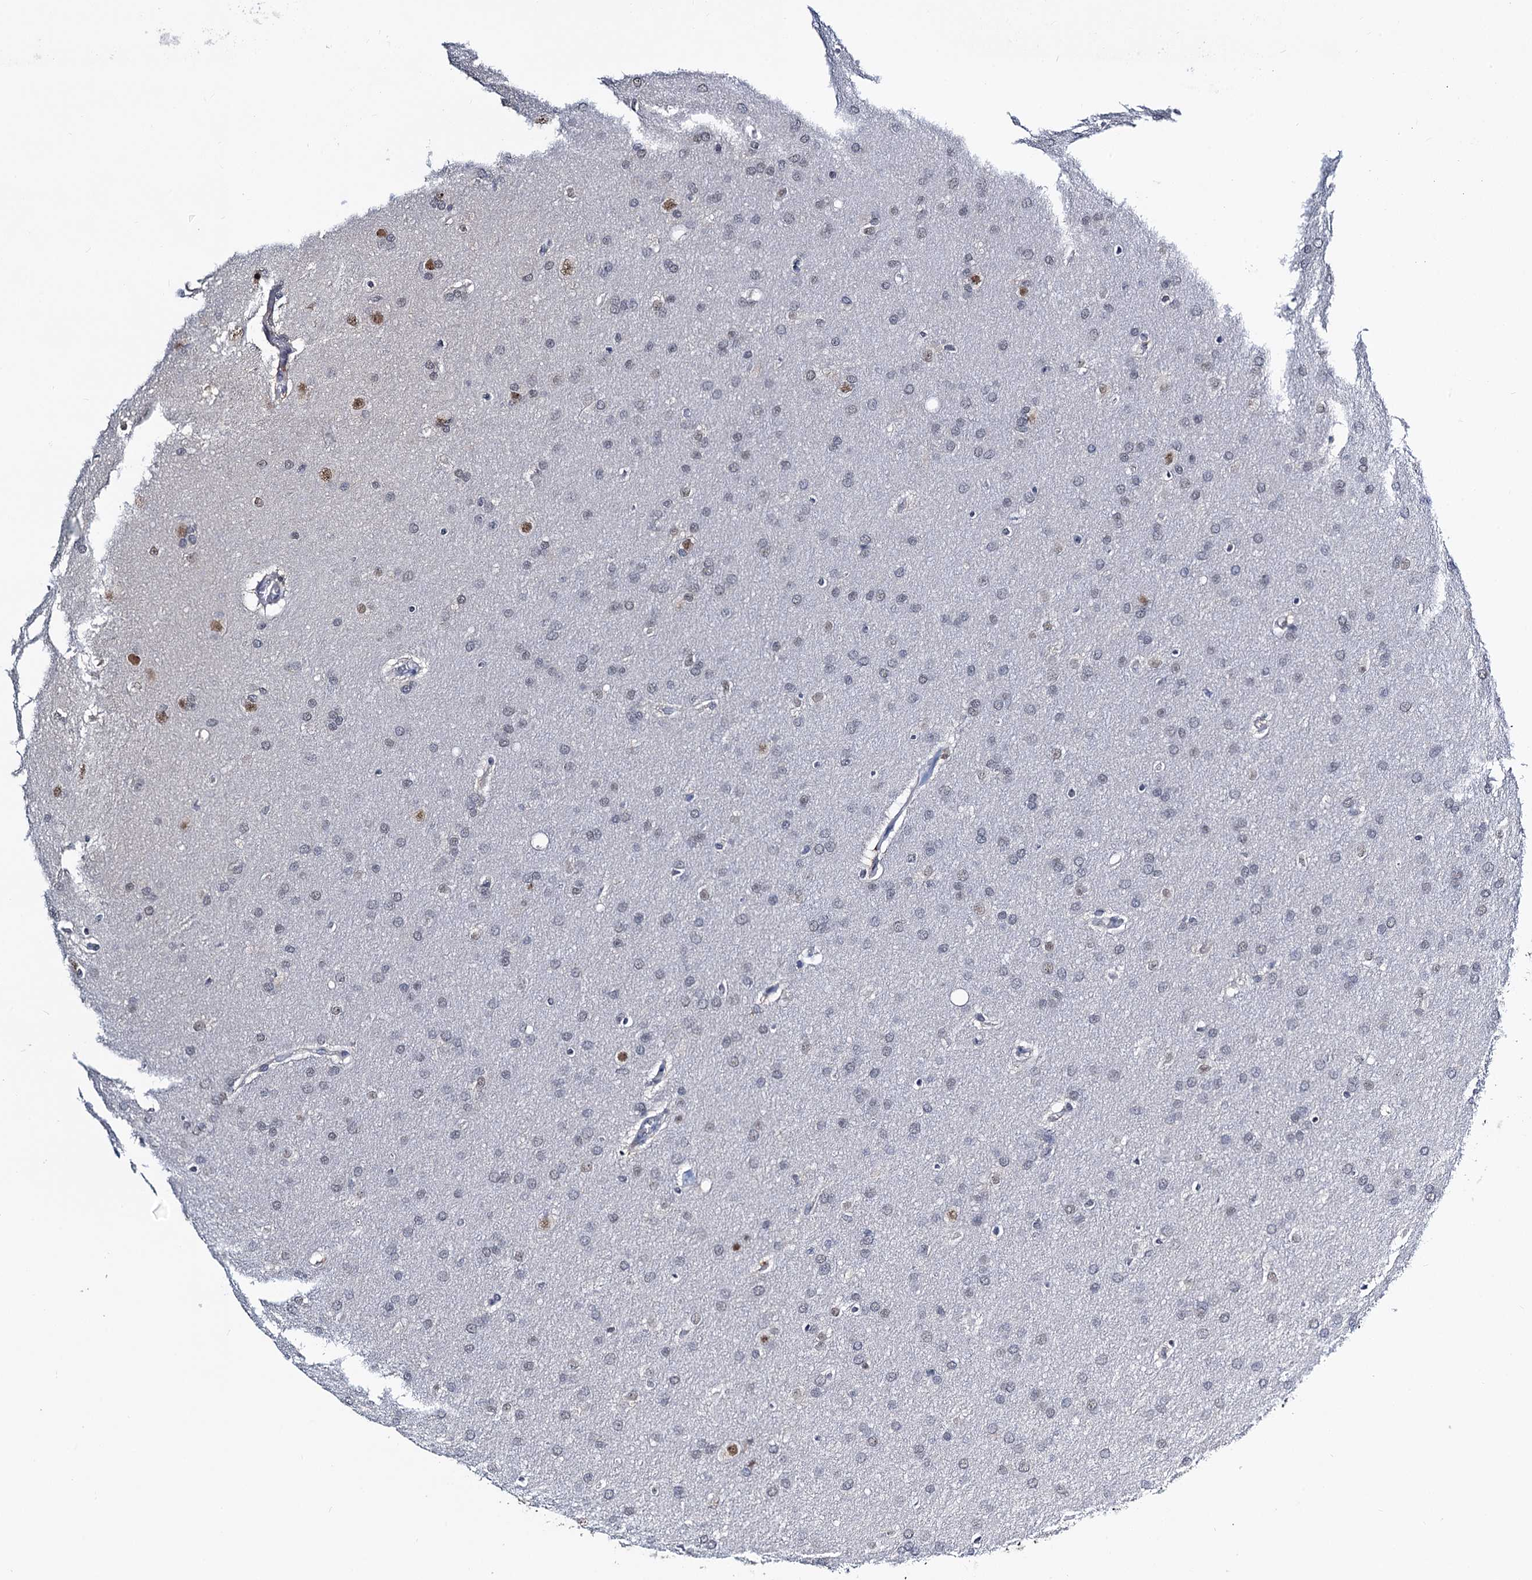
{"staining": {"intensity": "negative", "quantity": "none", "location": "none"}, "tissue": "glioma", "cell_type": "Tumor cells", "image_type": "cancer", "snomed": [{"axis": "morphology", "description": "Glioma, malignant, Low grade"}, {"axis": "topography", "description": "Brain"}], "caption": "Glioma was stained to show a protein in brown. There is no significant expression in tumor cells.", "gene": "SLC7A10", "patient": {"sex": "female", "age": 32}}